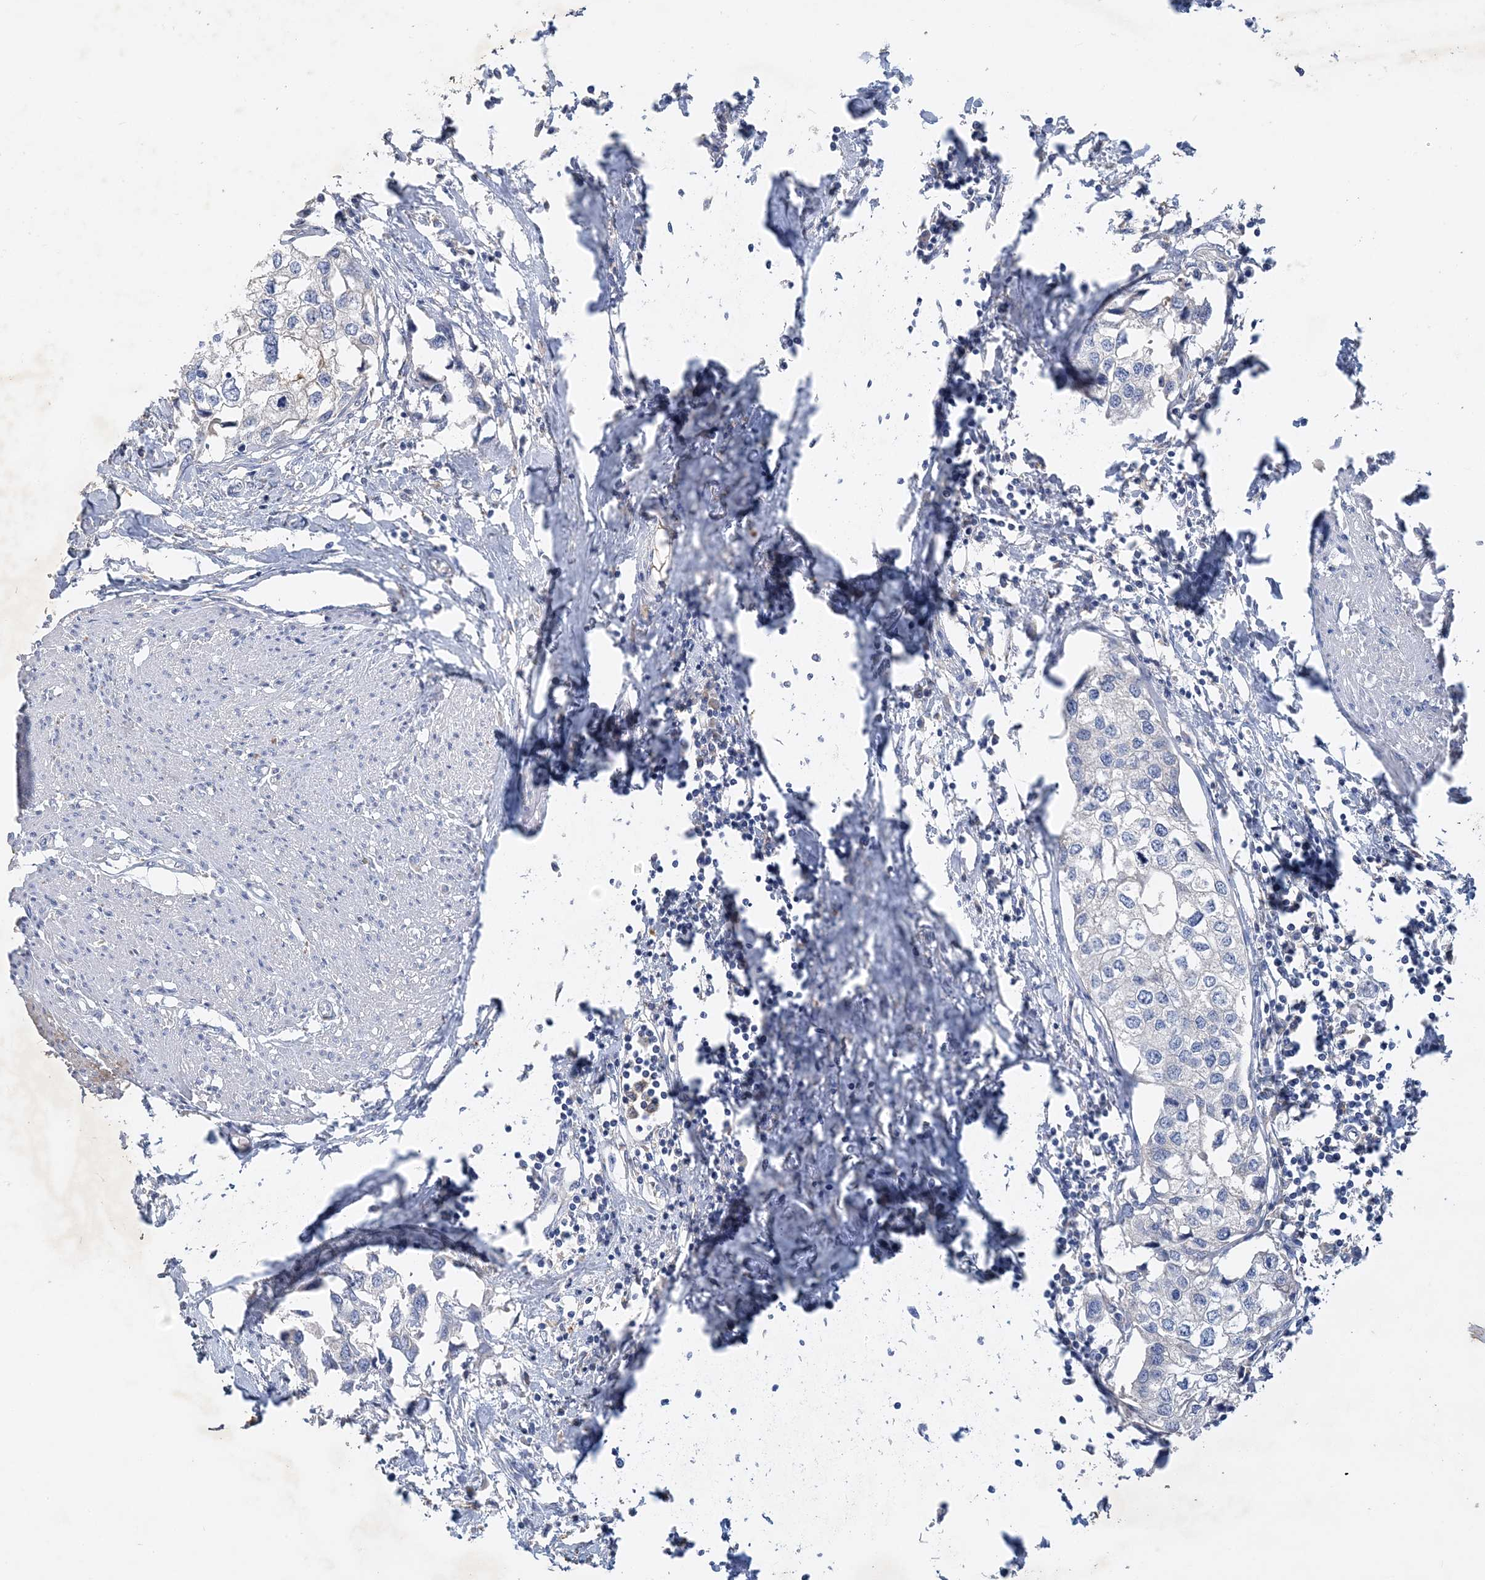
{"staining": {"intensity": "negative", "quantity": "none", "location": "none"}, "tissue": "urothelial cancer", "cell_type": "Tumor cells", "image_type": "cancer", "snomed": [{"axis": "morphology", "description": "Urothelial carcinoma, High grade"}, {"axis": "topography", "description": "Urinary bladder"}], "caption": "A micrograph of high-grade urothelial carcinoma stained for a protein displays no brown staining in tumor cells.", "gene": "GRINA", "patient": {"sex": "male", "age": 64}}